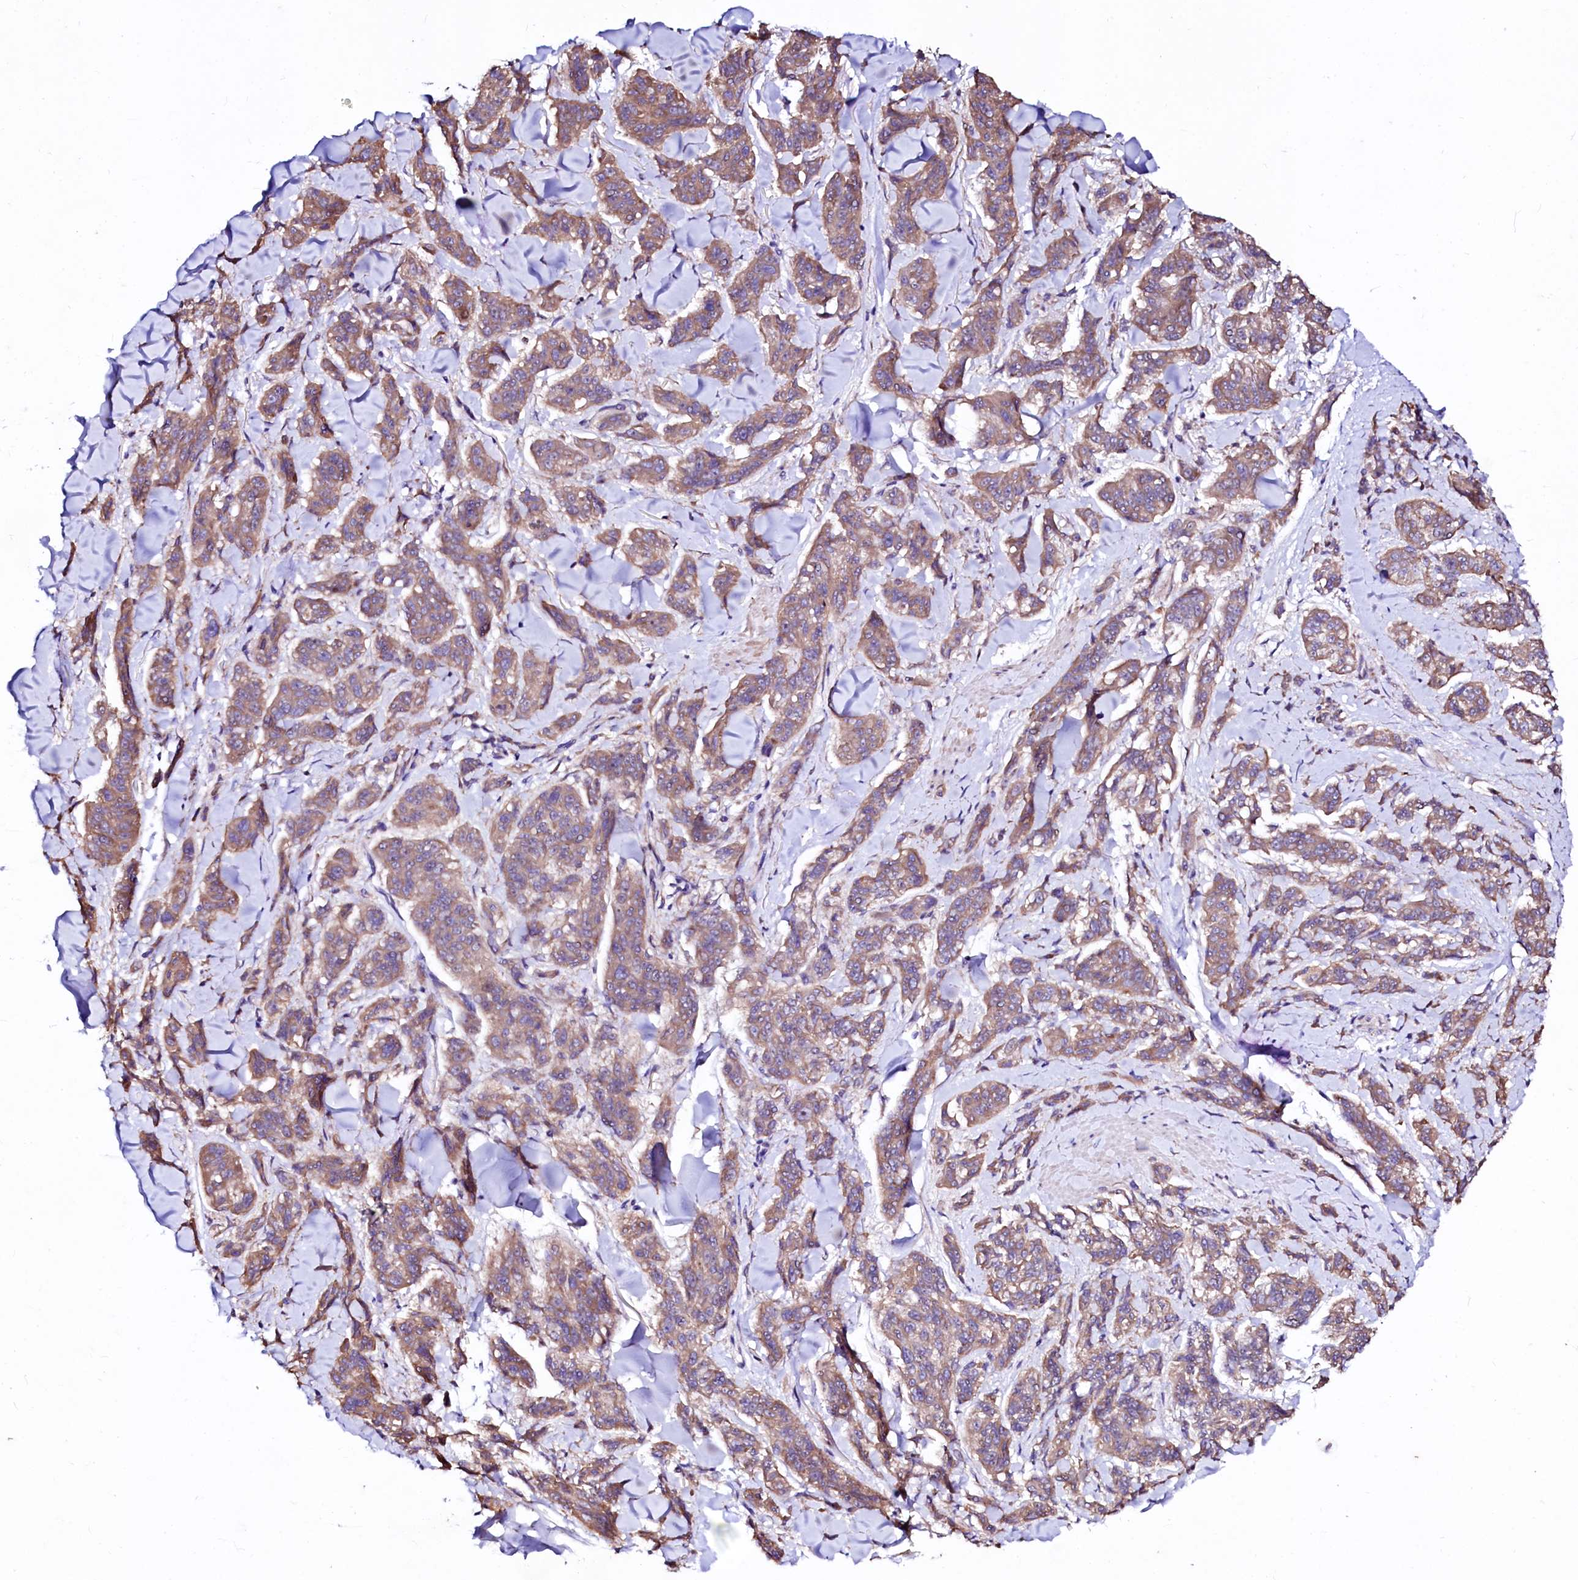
{"staining": {"intensity": "weak", "quantity": ">75%", "location": "cytoplasmic/membranous"}, "tissue": "melanoma", "cell_type": "Tumor cells", "image_type": "cancer", "snomed": [{"axis": "morphology", "description": "Malignant melanoma, NOS"}, {"axis": "topography", "description": "Skin"}], "caption": "Immunohistochemical staining of human malignant melanoma exhibits low levels of weak cytoplasmic/membranous protein positivity in about >75% of tumor cells.", "gene": "GPR176", "patient": {"sex": "male", "age": 53}}